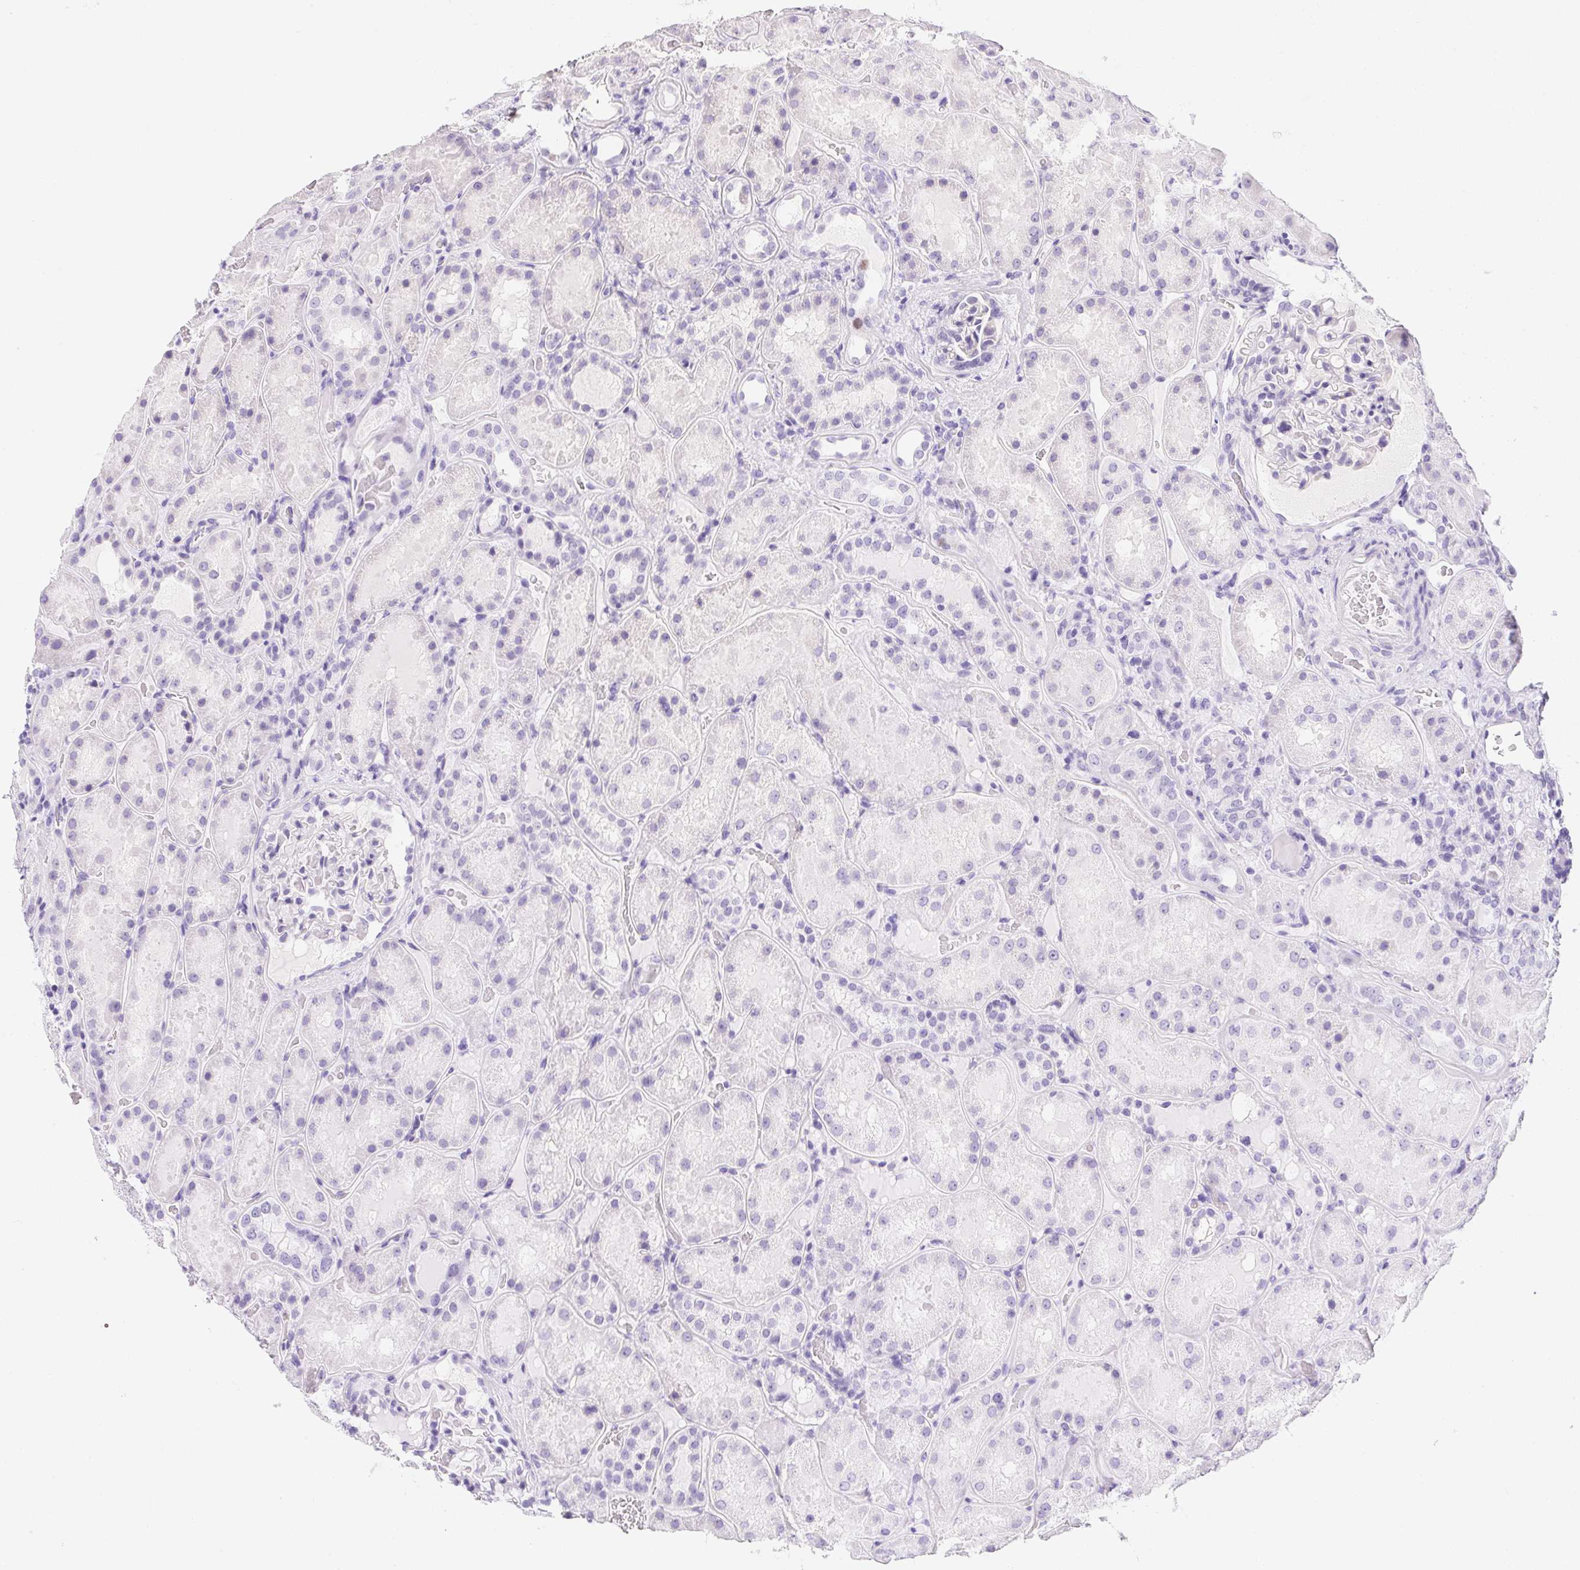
{"staining": {"intensity": "weak", "quantity": "<25%", "location": "cytoplasmic/membranous,nuclear"}, "tissue": "kidney", "cell_type": "Cells in glomeruli", "image_type": "normal", "snomed": [{"axis": "morphology", "description": "Normal tissue, NOS"}, {"axis": "topography", "description": "Kidney"}], "caption": "Cells in glomeruli show no significant staining in normal kidney. (Stains: DAB (3,3'-diaminobenzidine) immunohistochemistry with hematoxylin counter stain, Microscopy: brightfield microscopy at high magnification).", "gene": "HELLS", "patient": {"sex": "male", "age": 73}}